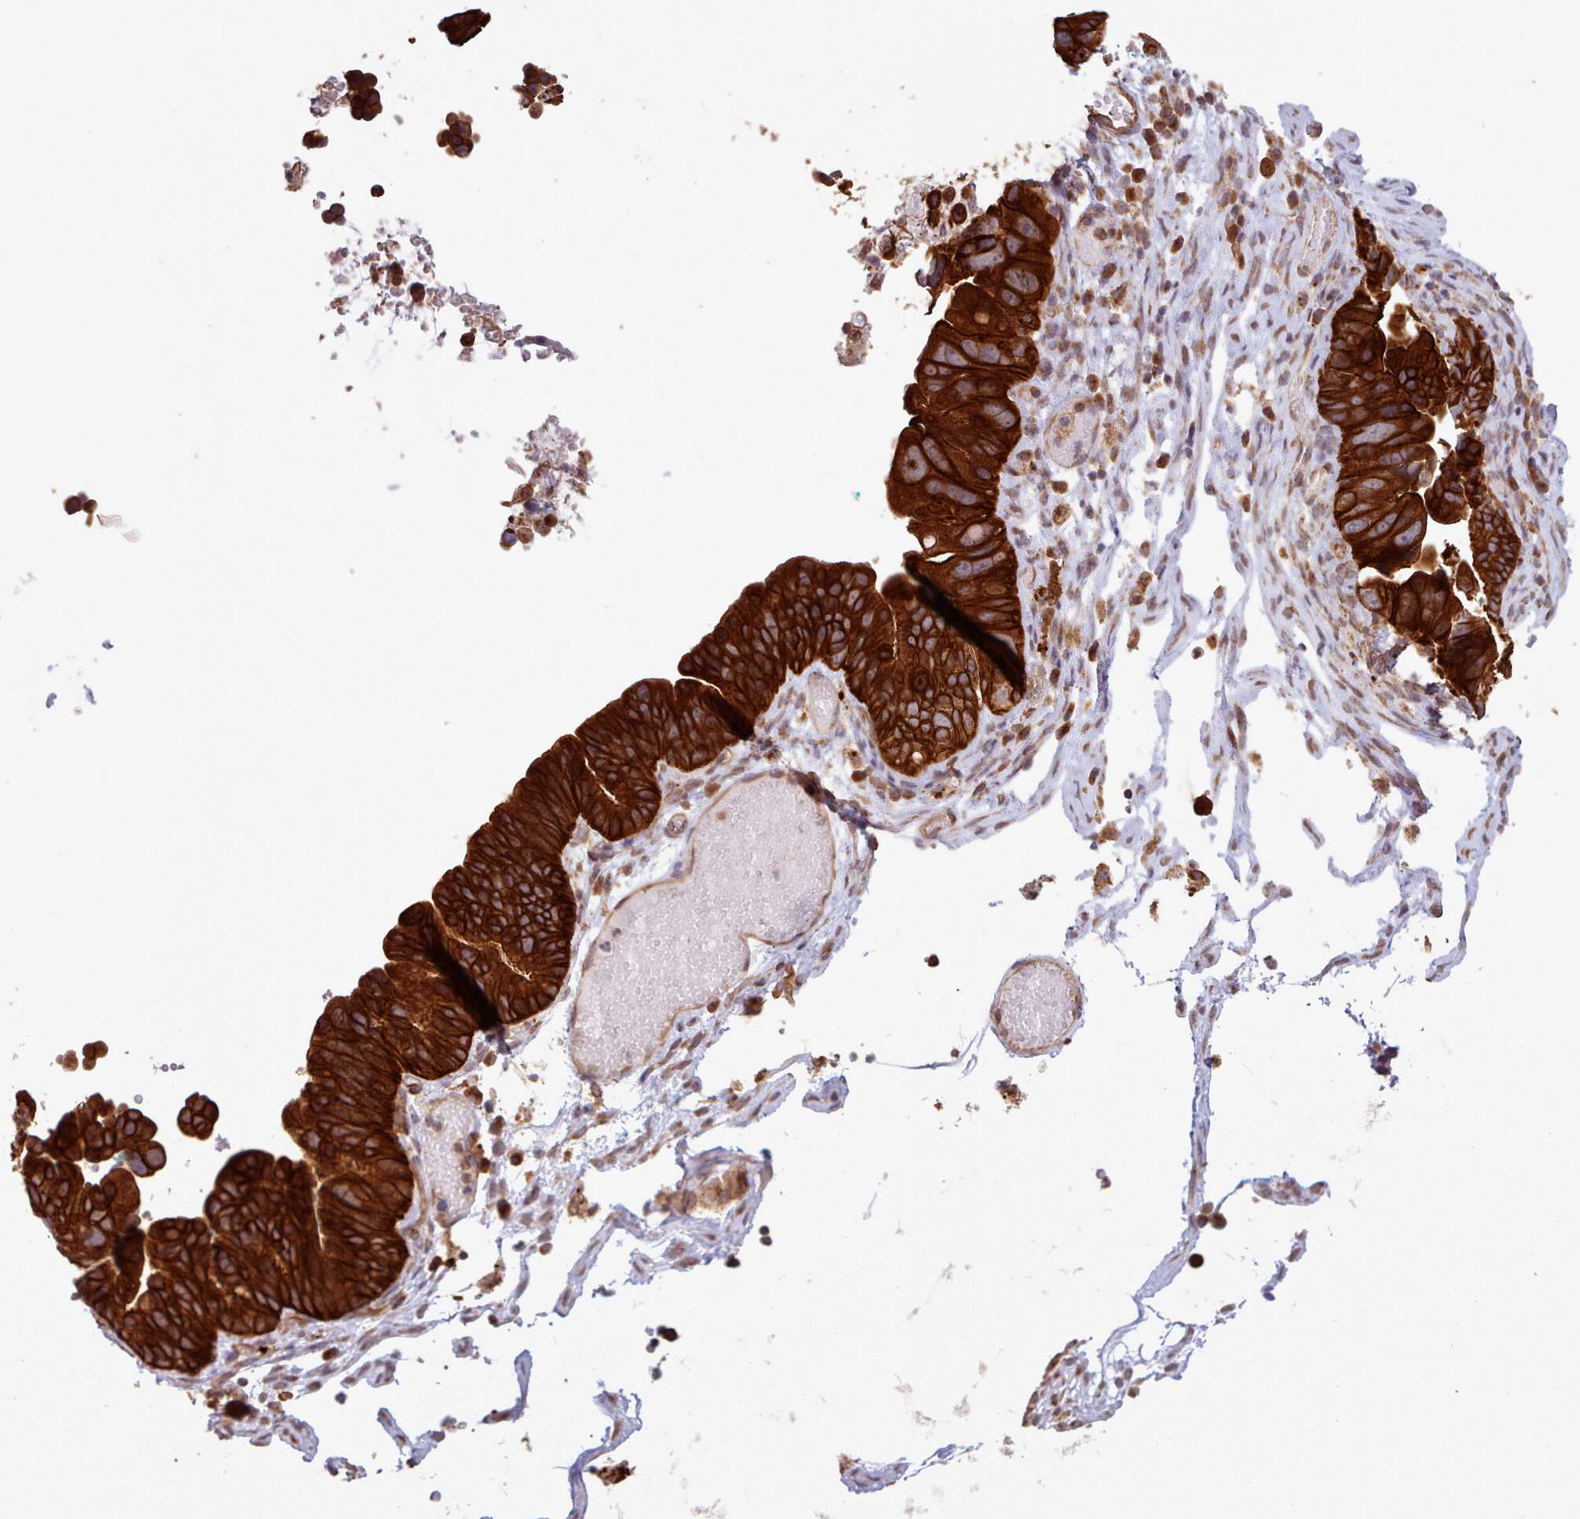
{"staining": {"intensity": "strong", "quantity": ">75%", "location": "cytoplasmic/membranous"}, "tissue": "ovarian cancer", "cell_type": "Tumor cells", "image_type": "cancer", "snomed": [{"axis": "morphology", "description": "Cystadenocarcinoma, serous, NOS"}, {"axis": "topography", "description": "Ovary"}], "caption": "Protein analysis of ovarian cancer tissue exhibits strong cytoplasmic/membranous staining in about >75% of tumor cells.", "gene": "CRYBG1", "patient": {"sex": "female", "age": 56}}